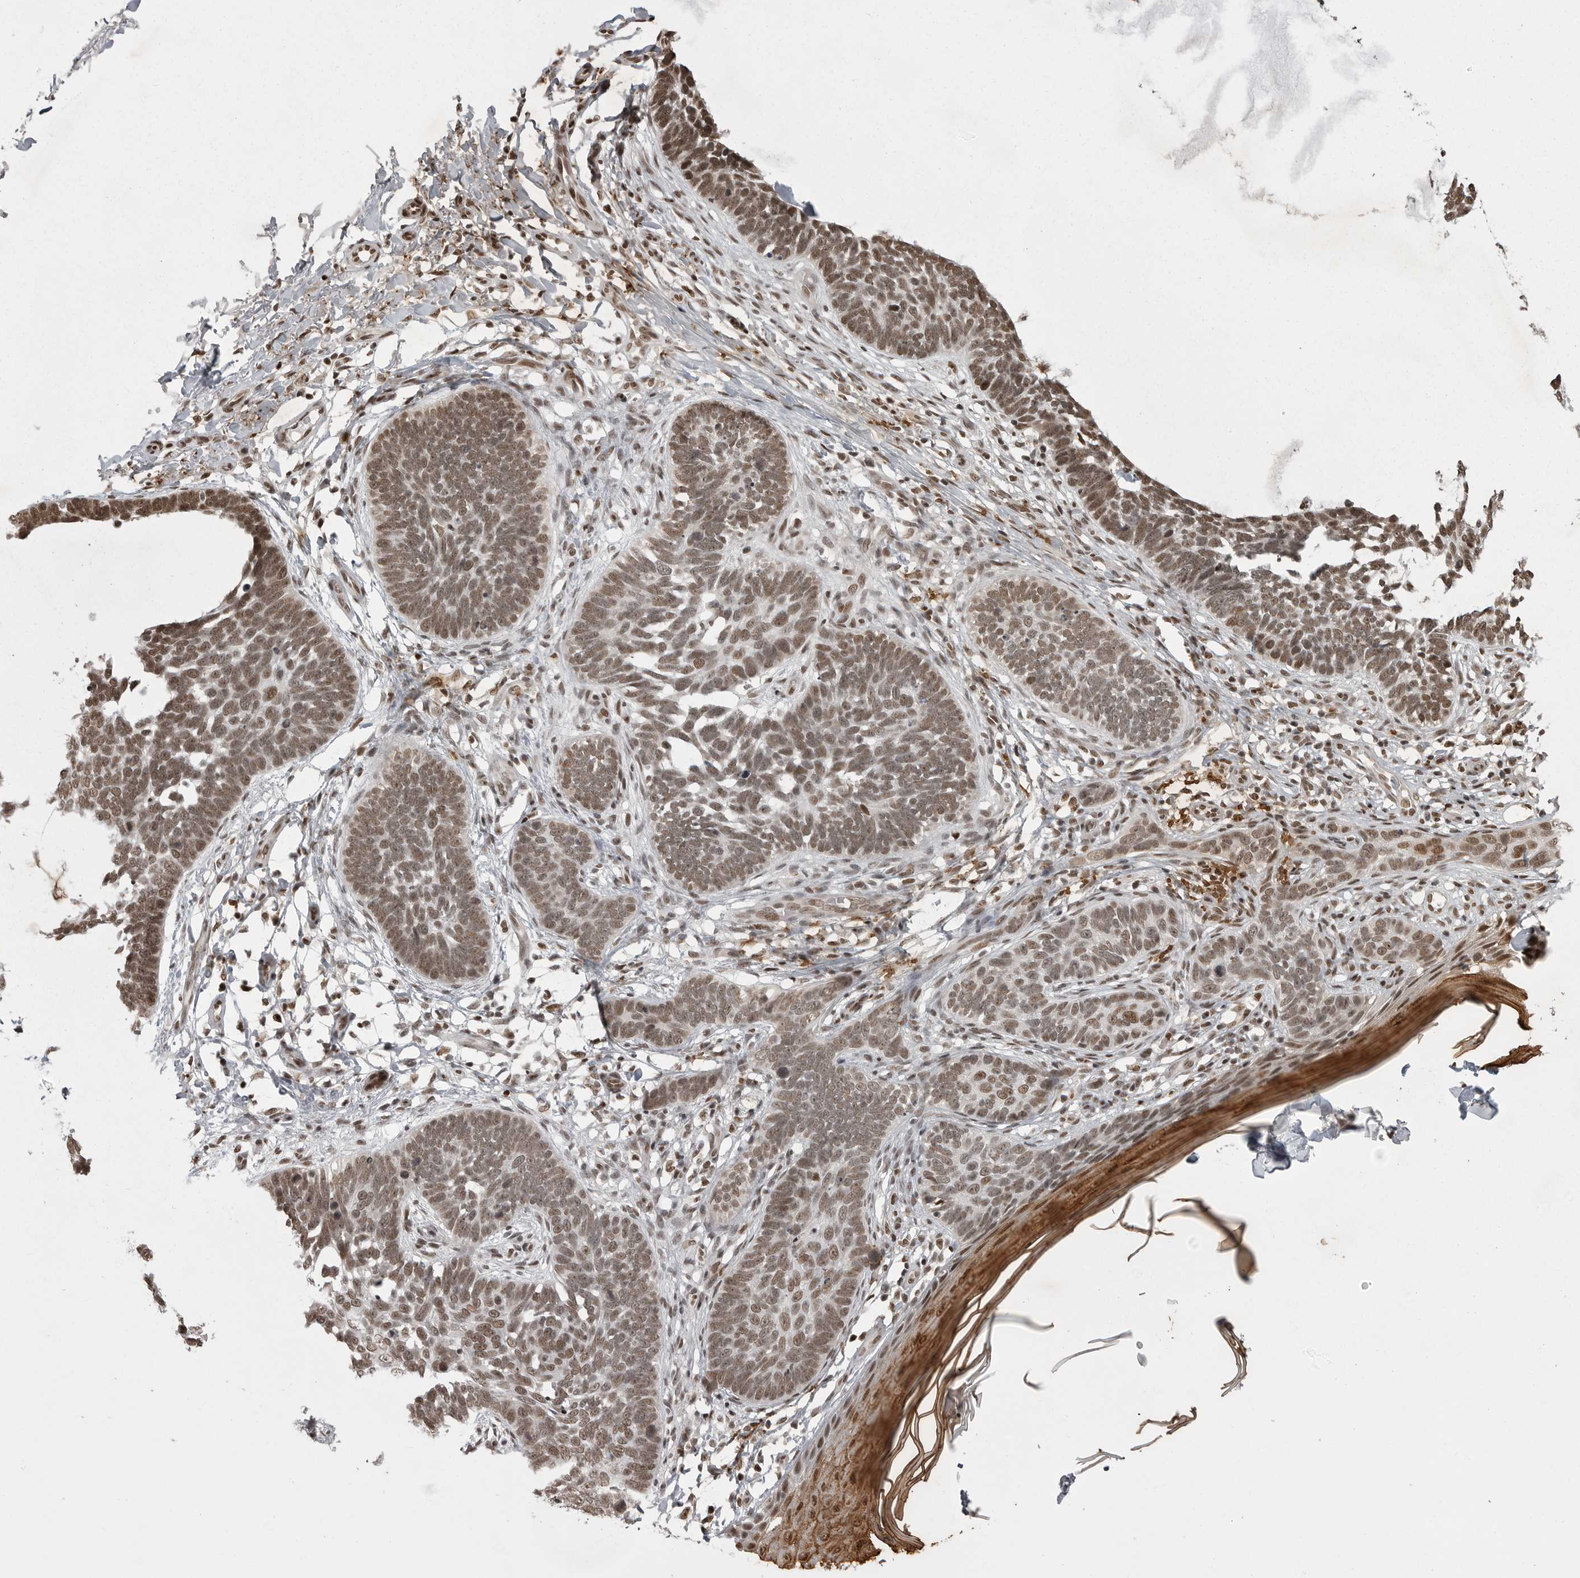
{"staining": {"intensity": "moderate", "quantity": ">75%", "location": "nuclear"}, "tissue": "skin cancer", "cell_type": "Tumor cells", "image_type": "cancer", "snomed": [{"axis": "morphology", "description": "Normal tissue, NOS"}, {"axis": "morphology", "description": "Basal cell carcinoma"}, {"axis": "topography", "description": "Skin"}], "caption": "Moderate nuclear positivity is identified in approximately >75% of tumor cells in skin basal cell carcinoma. (DAB (3,3'-diaminobenzidine) IHC, brown staining for protein, blue staining for nuclei).", "gene": "YAF2", "patient": {"sex": "male", "age": 77}}